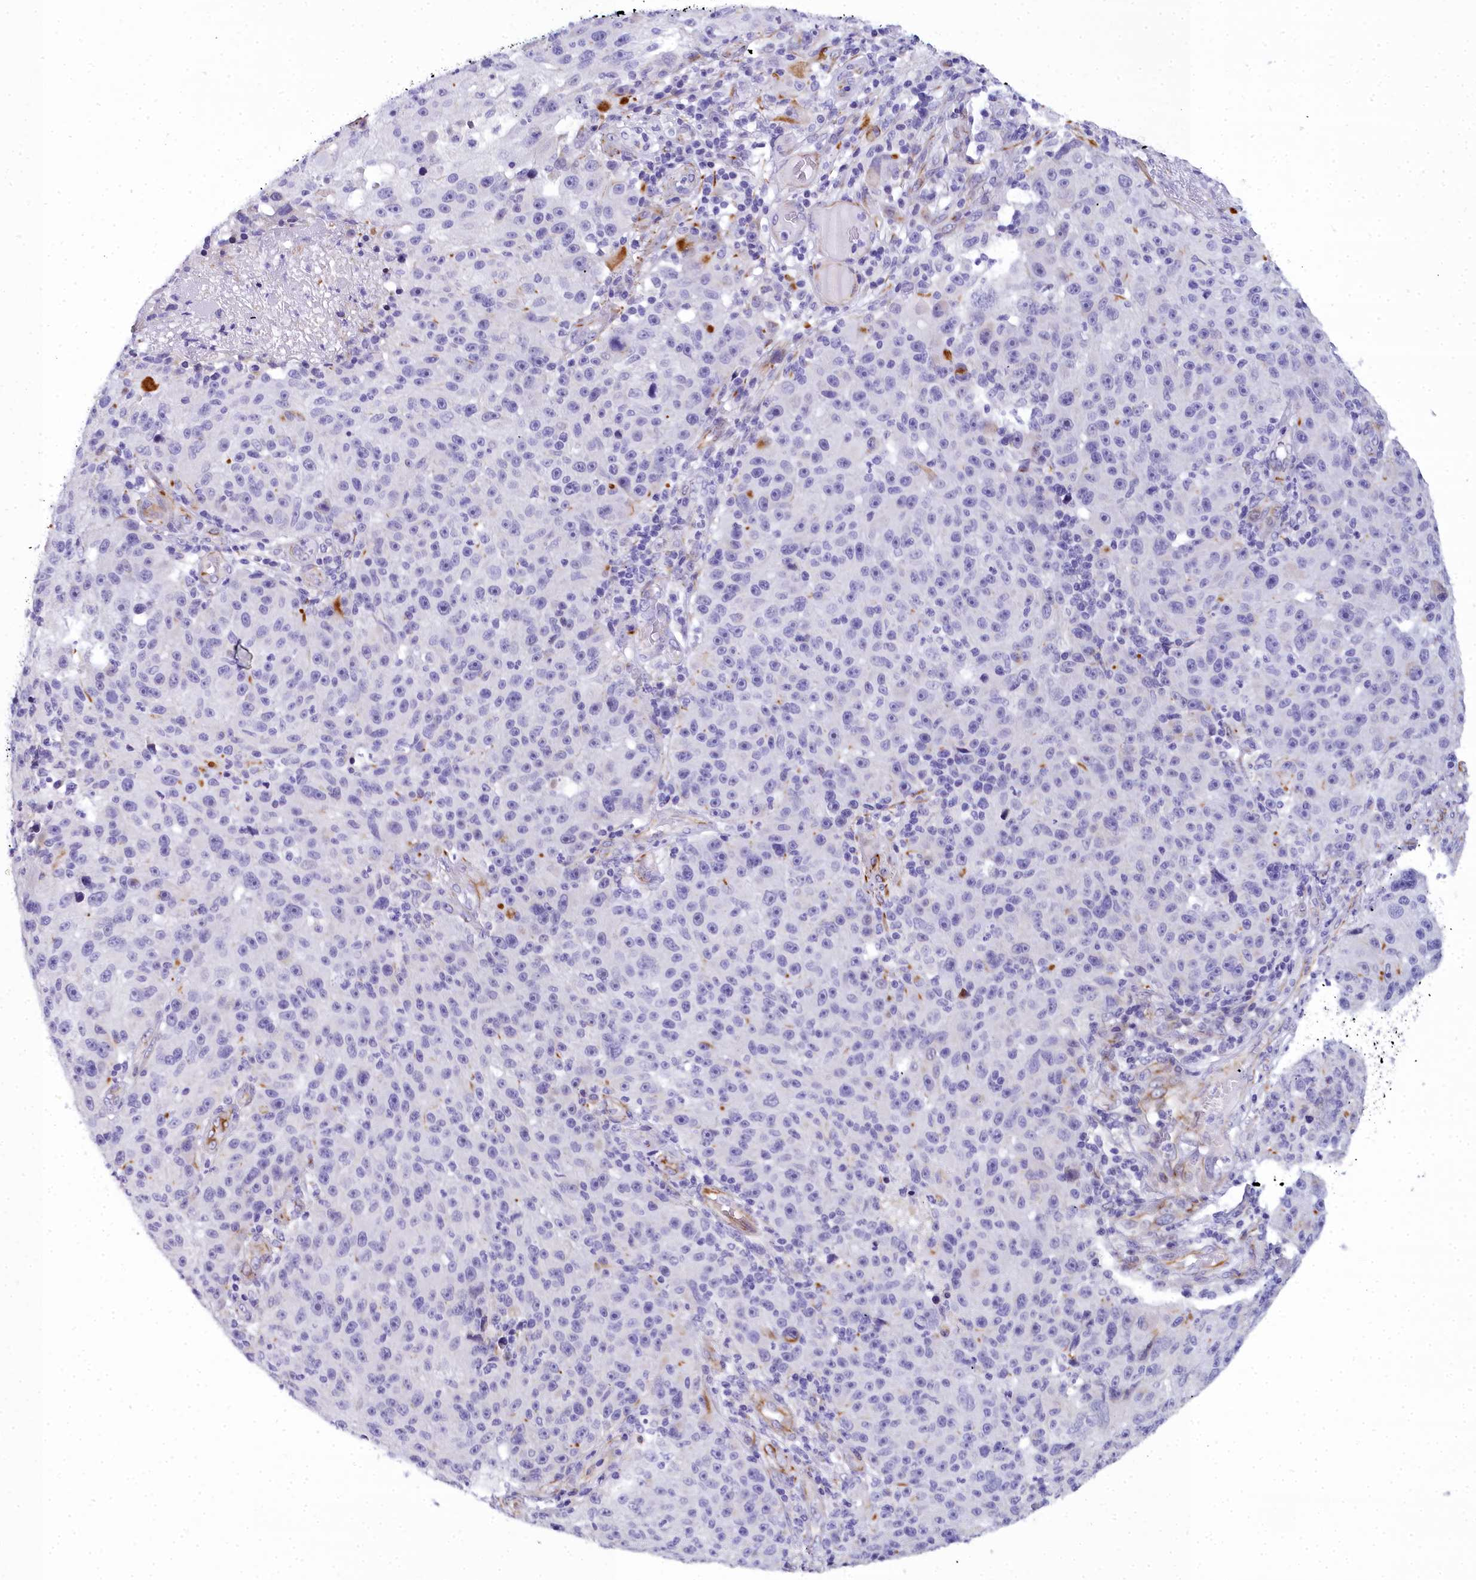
{"staining": {"intensity": "negative", "quantity": "none", "location": "none"}, "tissue": "melanoma", "cell_type": "Tumor cells", "image_type": "cancer", "snomed": [{"axis": "morphology", "description": "Malignant melanoma, NOS"}, {"axis": "topography", "description": "Skin"}], "caption": "An IHC micrograph of malignant melanoma is shown. There is no staining in tumor cells of malignant melanoma.", "gene": "TIMM22", "patient": {"sex": "male", "age": 53}}